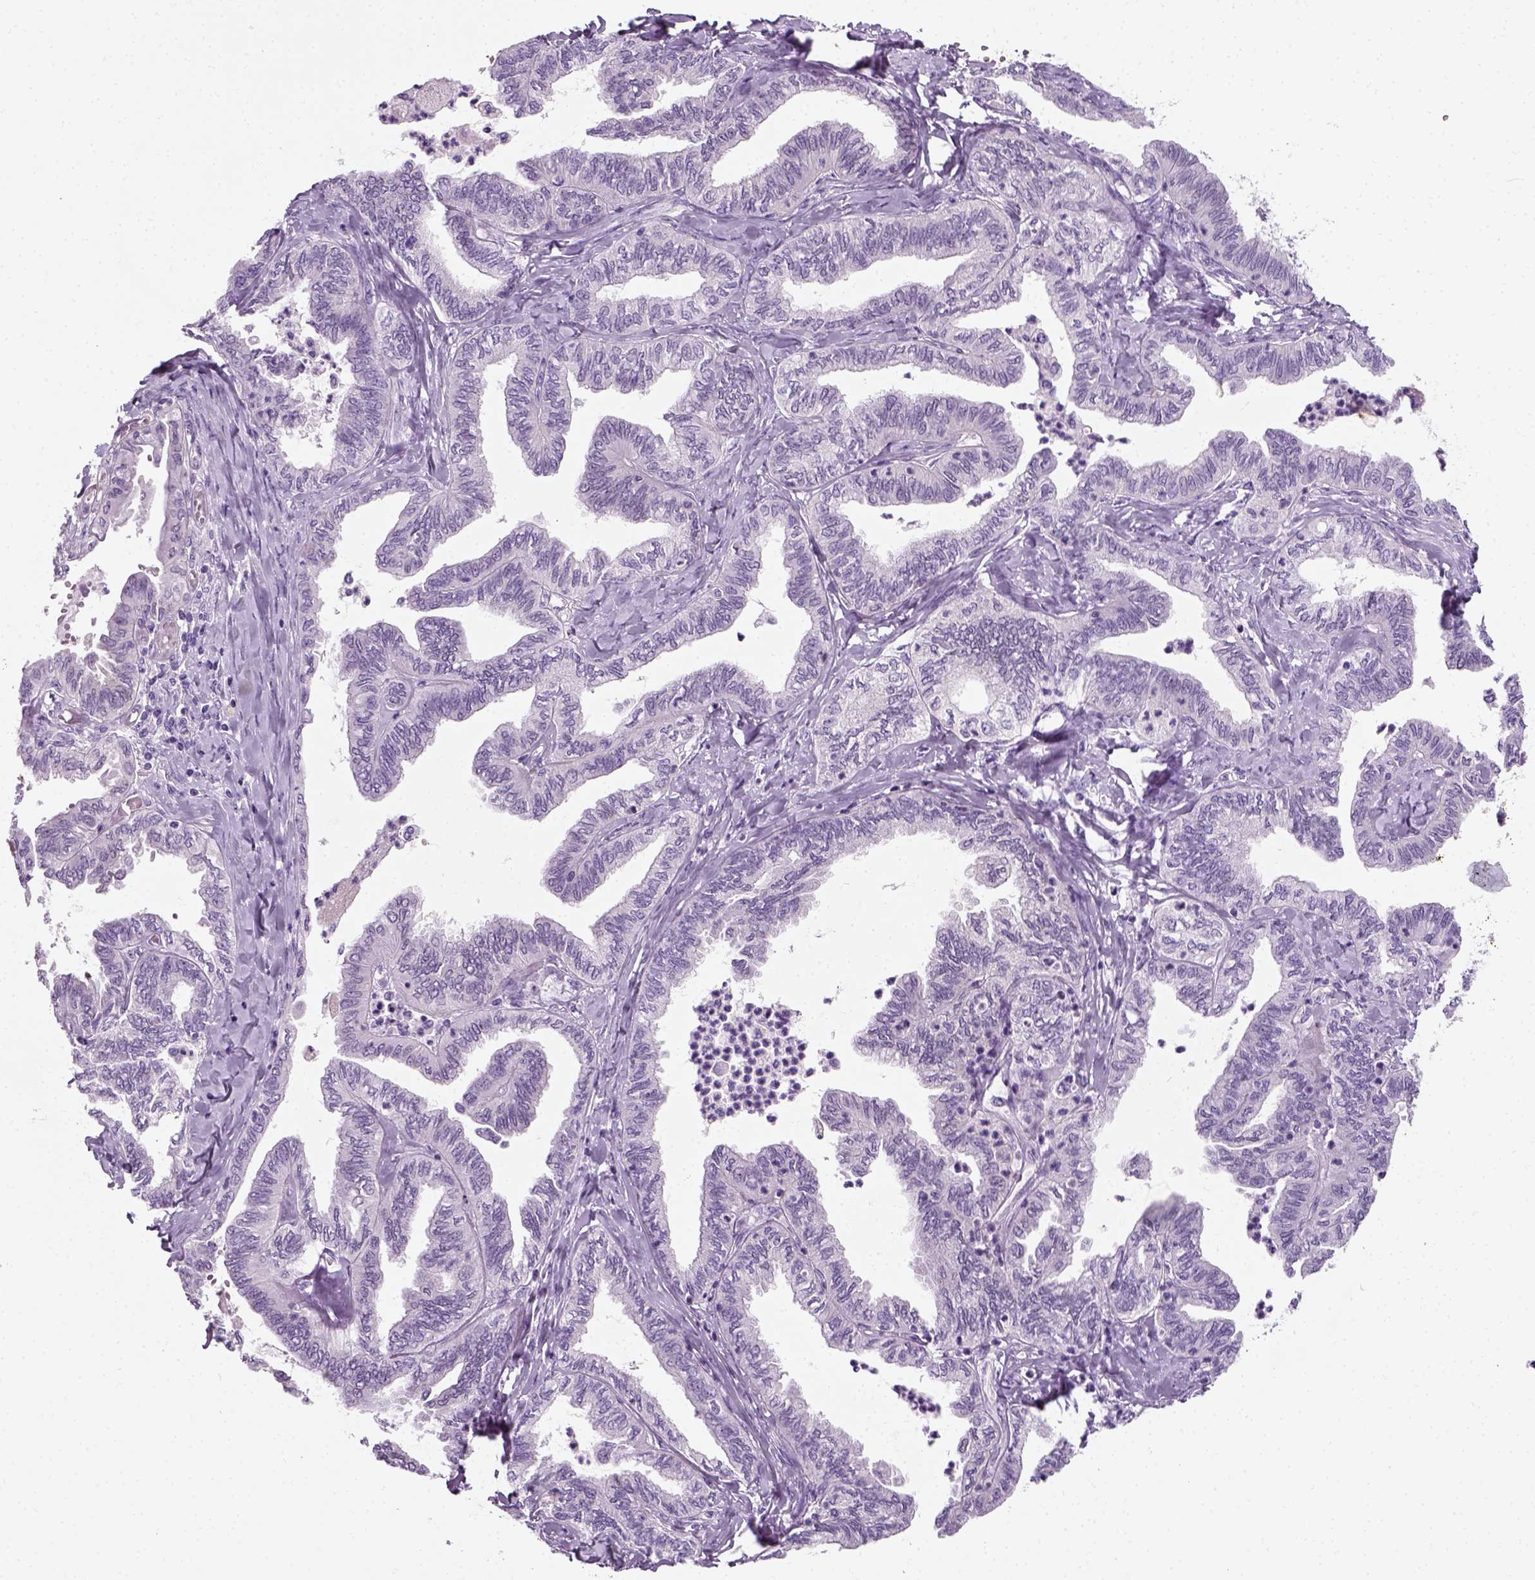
{"staining": {"intensity": "negative", "quantity": "none", "location": "none"}, "tissue": "ovarian cancer", "cell_type": "Tumor cells", "image_type": "cancer", "snomed": [{"axis": "morphology", "description": "Carcinoma, endometroid"}, {"axis": "topography", "description": "Ovary"}], "caption": "Tumor cells show no significant expression in ovarian cancer (endometroid carcinoma).", "gene": "SPATA31E1", "patient": {"sex": "female", "age": 70}}